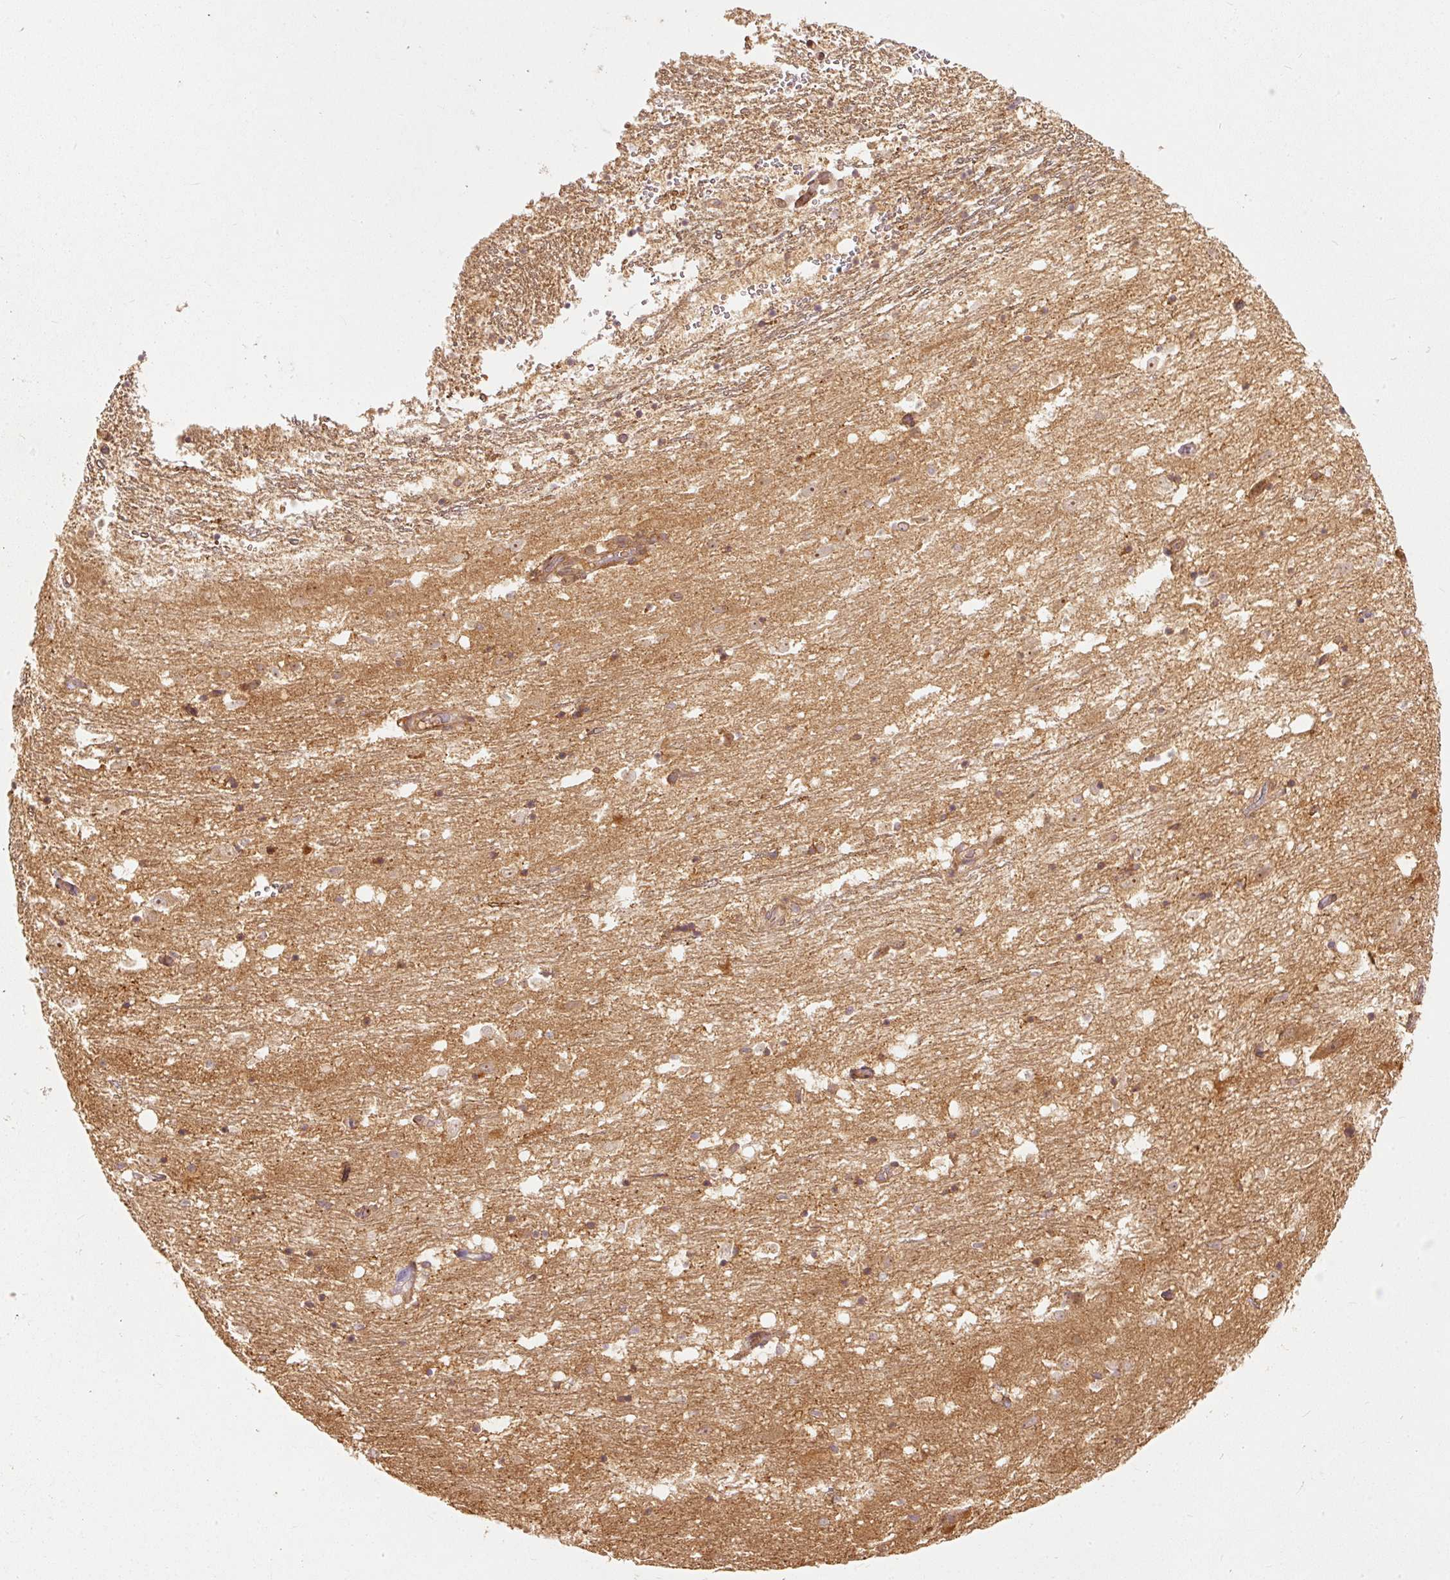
{"staining": {"intensity": "moderate", "quantity": "25%-75%", "location": "cytoplasmic/membranous"}, "tissue": "caudate", "cell_type": "Glial cells", "image_type": "normal", "snomed": [{"axis": "morphology", "description": "Normal tissue, NOS"}, {"axis": "topography", "description": "Lateral ventricle wall"}], "caption": "Protein expression analysis of benign caudate exhibits moderate cytoplasmic/membranous expression in about 25%-75% of glial cells.", "gene": "EIF3B", "patient": {"sex": "male", "age": 58}}